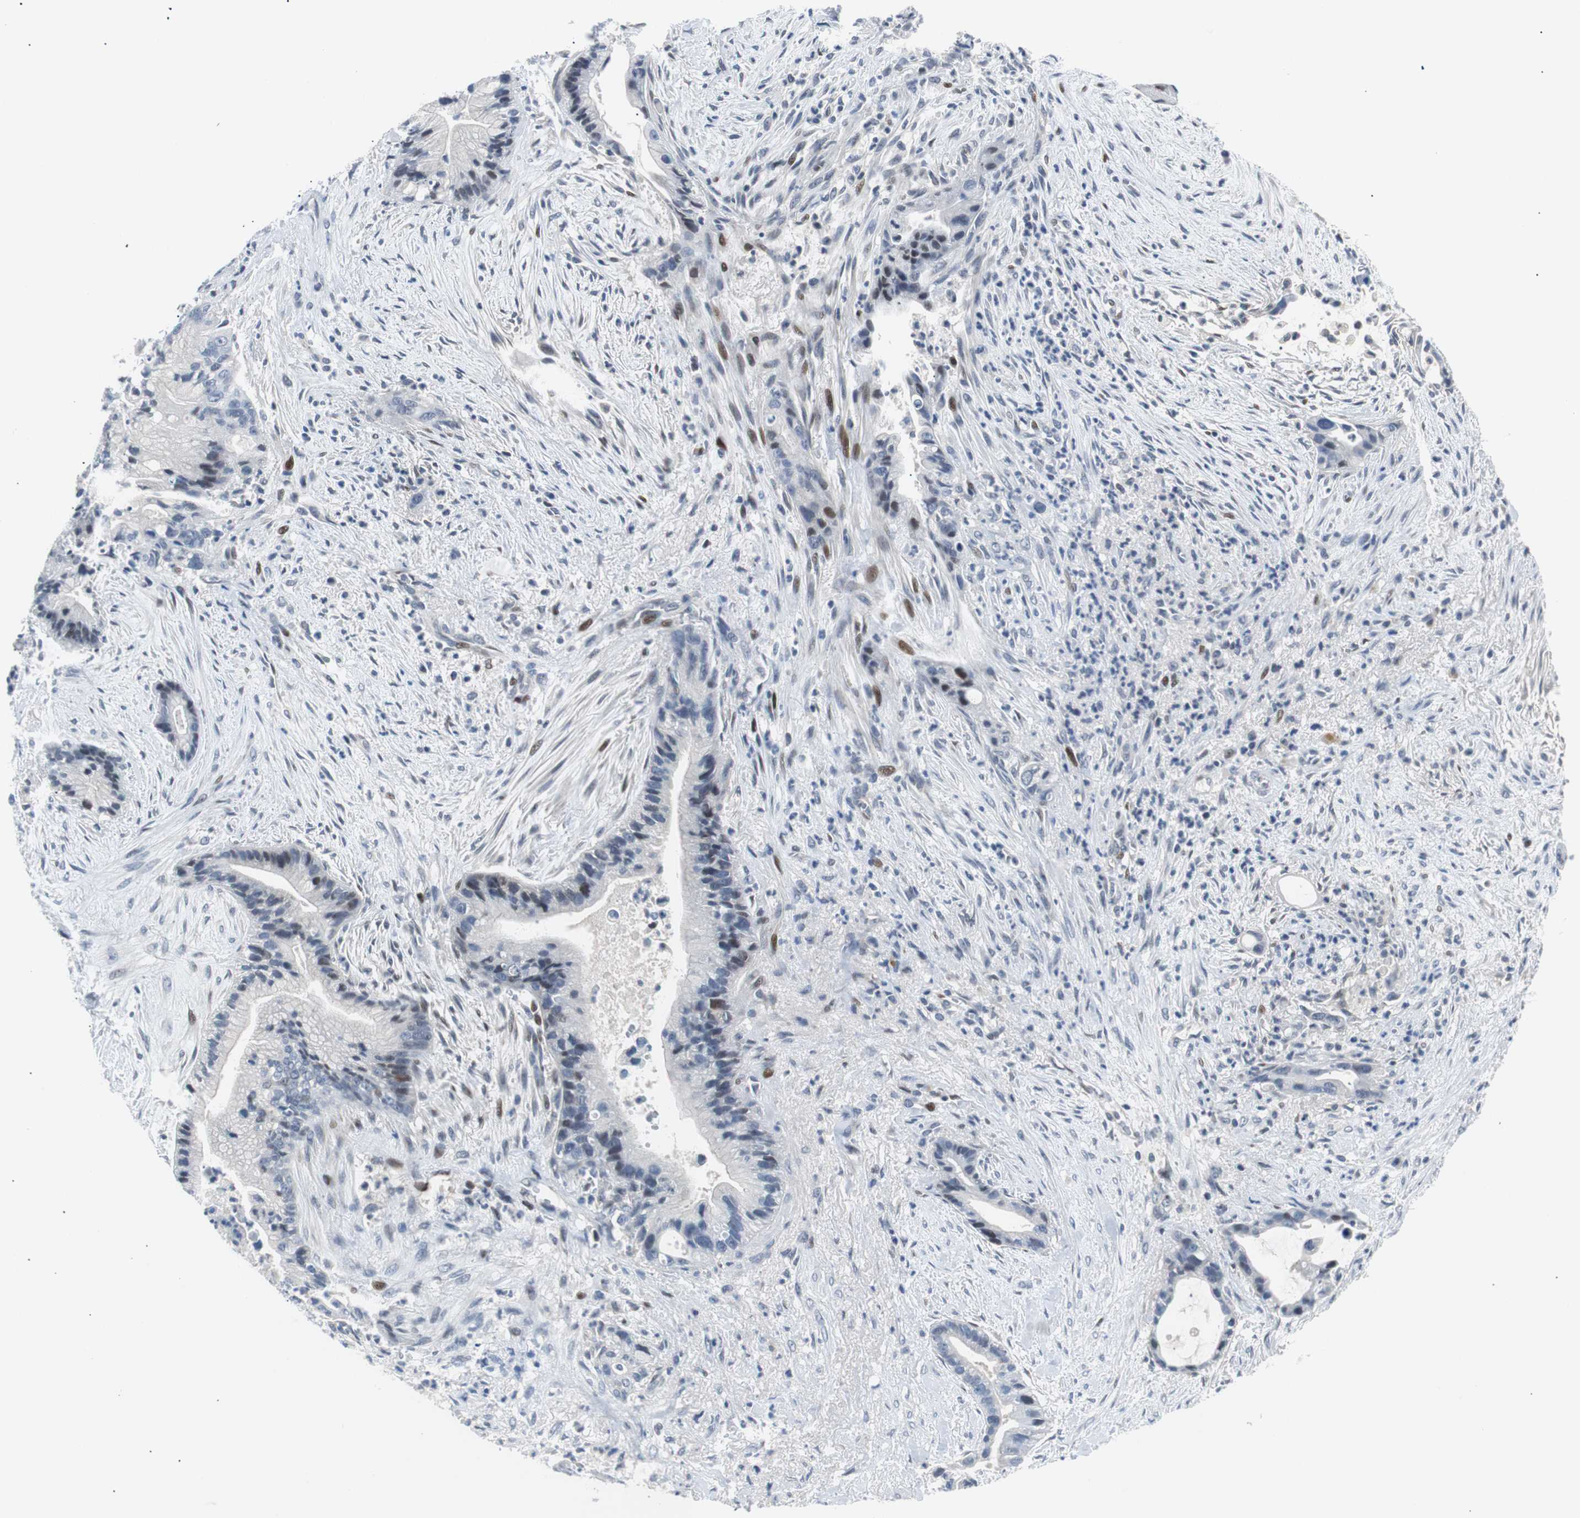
{"staining": {"intensity": "negative", "quantity": "none", "location": "none"}, "tissue": "liver cancer", "cell_type": "Tumor cells", "image_type": "cancer", "snomed": [{"axis": "morphology", "description": "Cholangiocarcinoma"}, {"axis": "topography", "description": "Liver"}], "caption": "A high-resolution histopathology image shows immunohistochemistry (IHC) staining of liver cancer (cholangiocarcinoma), which exhibits no significant expression in tumor cells.", "gene": "MAP2K4", "patient": {"sex": "female", "age": 55}}